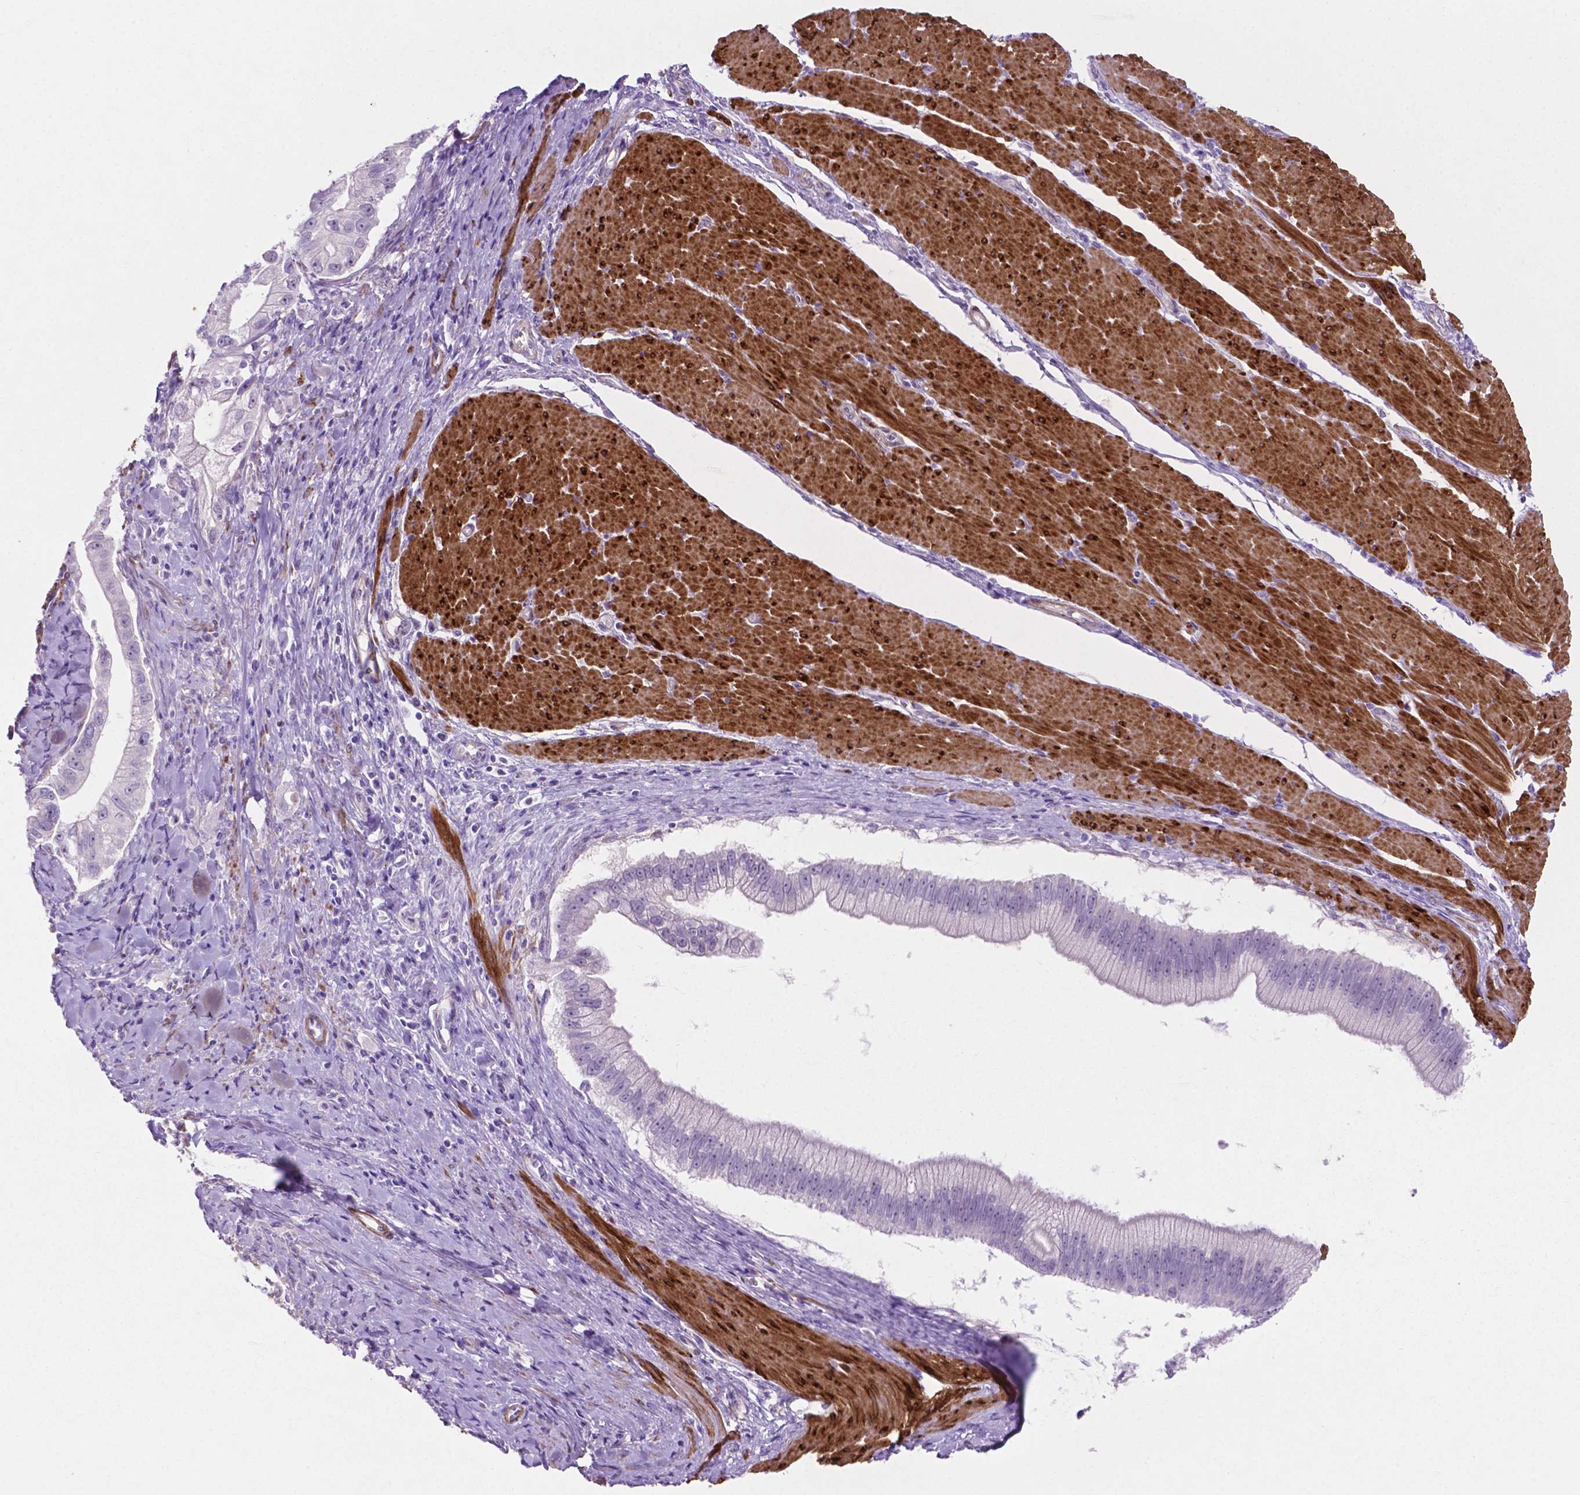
{"staining": {"intensity": "negative", "quantity": "none", "location": "none"}, "tissue": "pancreatic cancer", "cell_type": "Tumor cells", "image_type": "cancer", "snomed": [{"axis": "morphology", "description": "Adenocarcinoma, NOS"}, {"axis": "topography", "description": "Pancreas"}], "caption": "The IHC histopathology image has no significant positivity in tumor cells of adenocarcinoma (pancreatic) tissue.", "gene": "ASPG", "patient": {"sex": "male", "age": 70}}